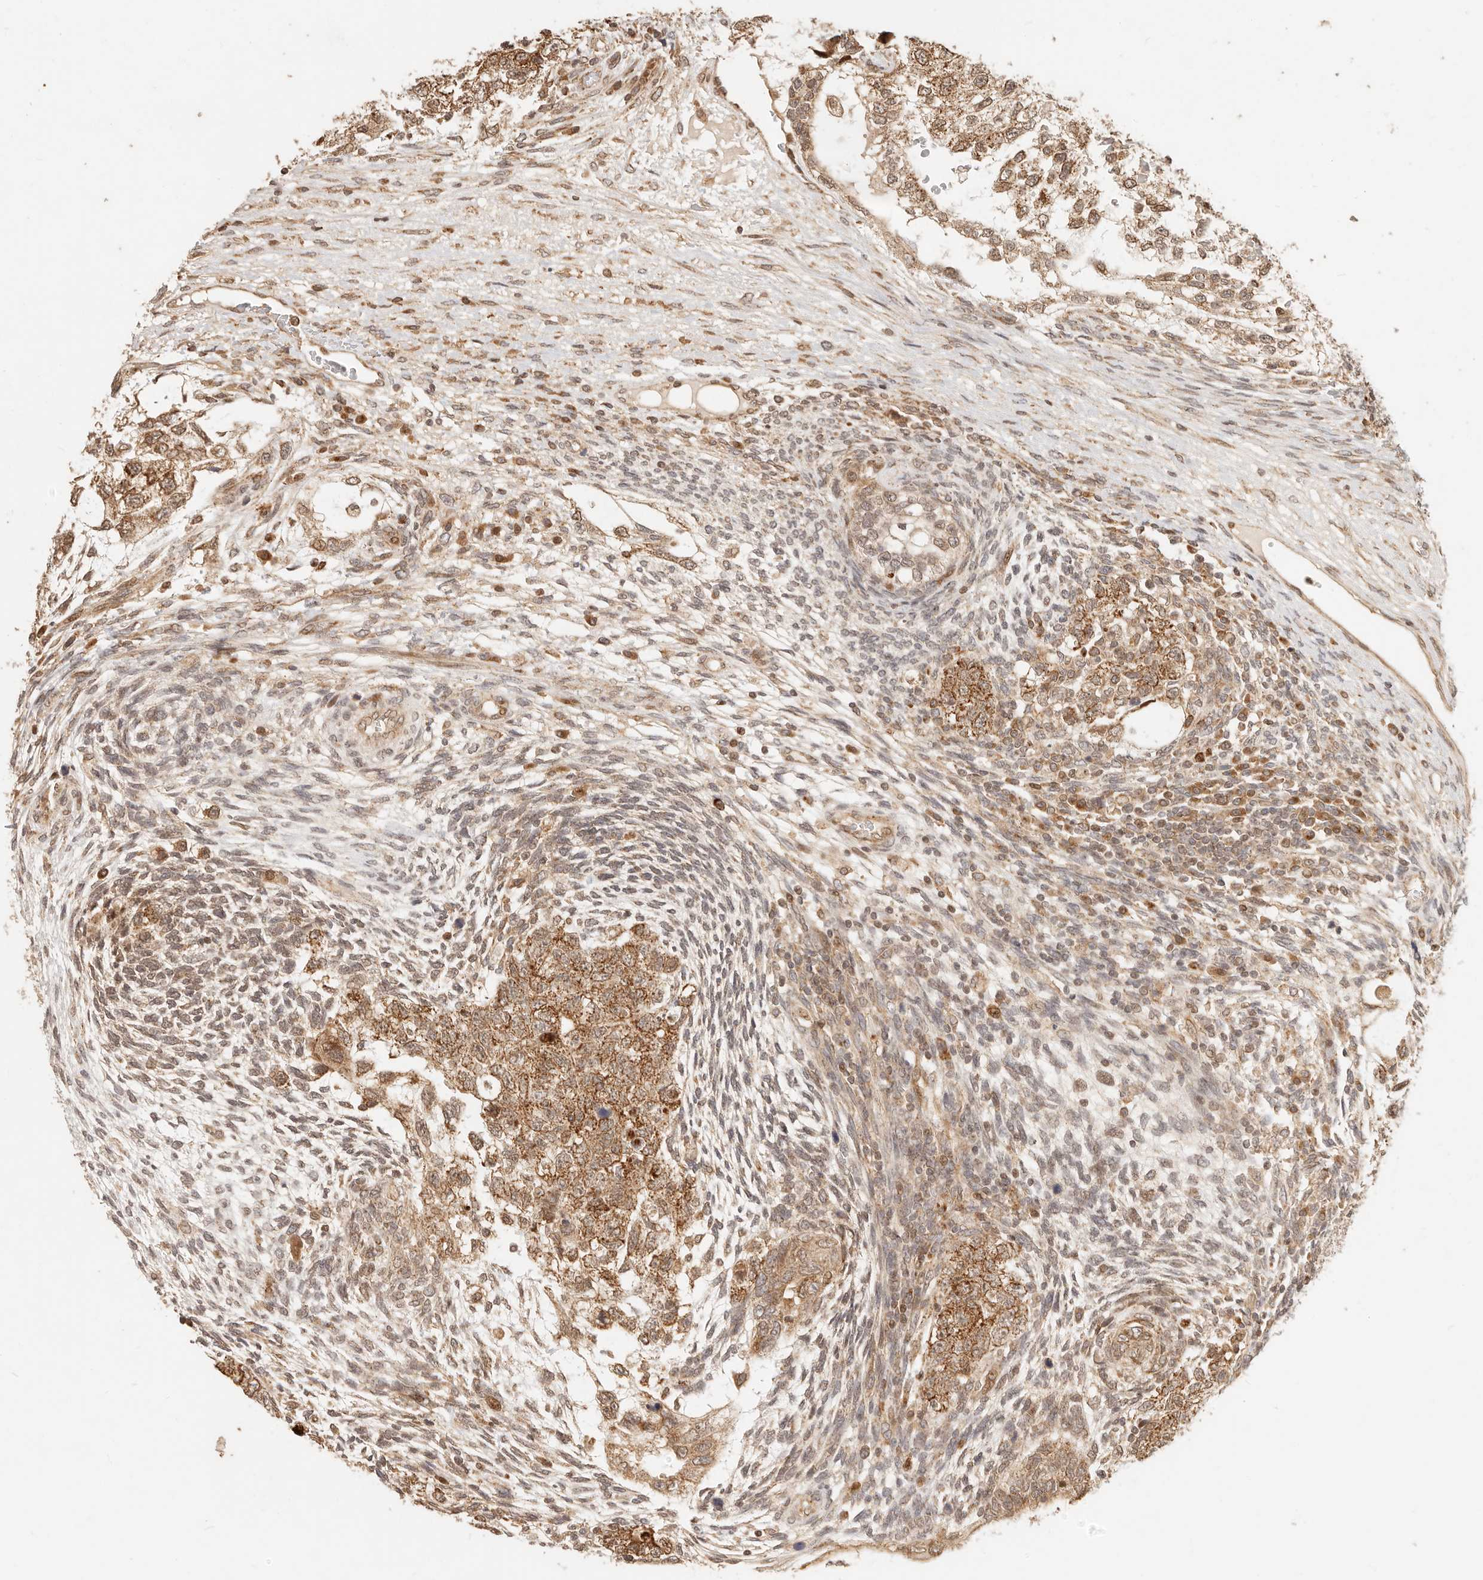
{"staining": {"intensity": "strong", "quantity": "25%-75%", "location": "cytoplasmic/membranous,nuclear"}, "tissue": "testis cancer", "cell_type": "Tumor cells", "image_type": "cancer", "snomed": [{"axis": "morphology", "description": "Carcinoma, Embryonal, NOS"}, {"axis": "topography", "description": "Testis"}], "caption": "IHC (DAB (3,3'-diaminobenzidine)) staining of testis cancer reveals strong cytoplasmic/membranous and nuclear protein positivity in approximately 25%-75% of tumor cells.", "gene": "TIMM17A", "patient": {"sex": "male", "age": 37}}